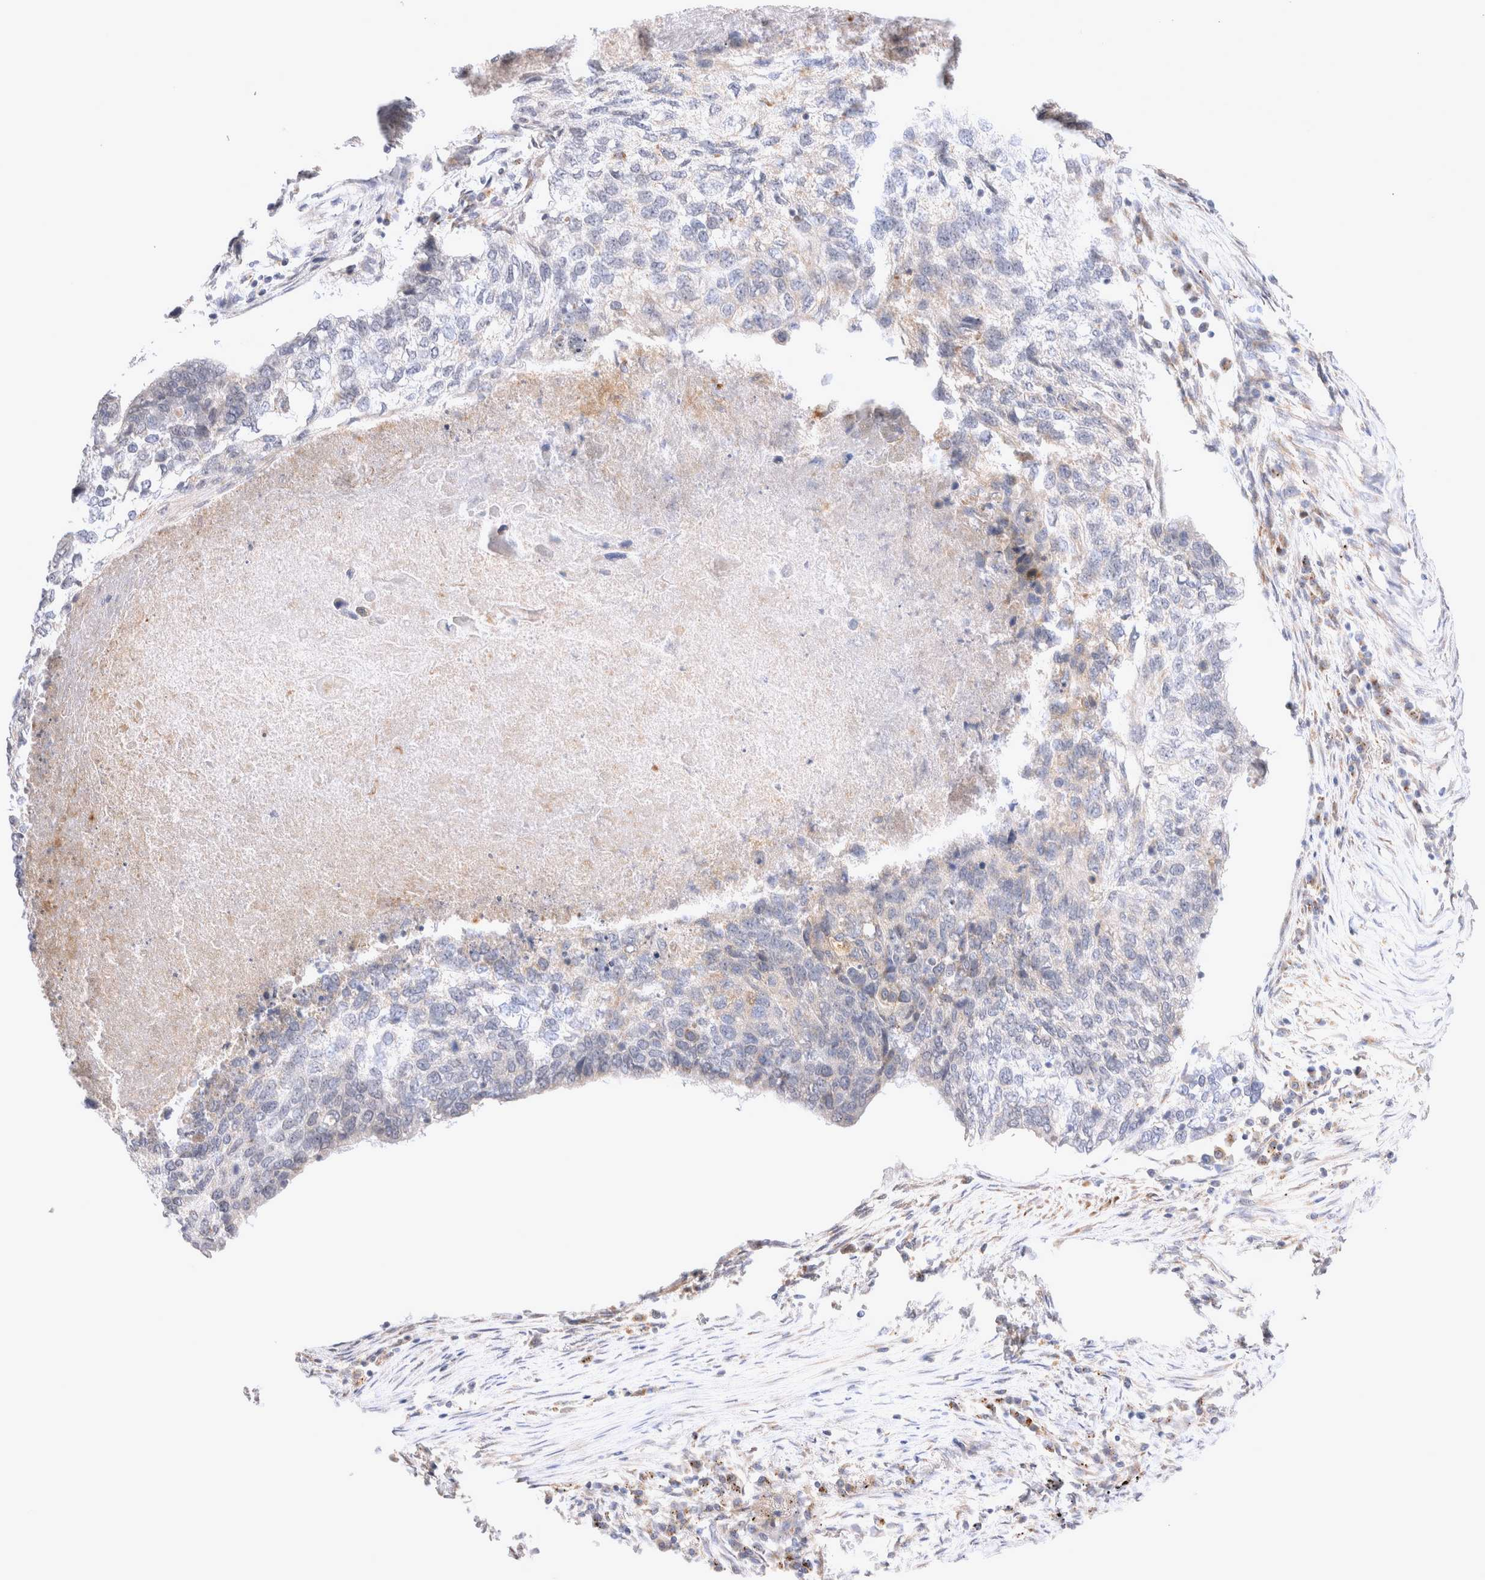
{"staining": {"intensity": "negative", "quantity": "none", "location": "none"}, "tissue": "lung cancer", "cell_type": "Tumor cells", "image_type": "cancer", "snomed": [{"axis": "morphology", "description": "Squamous cell carcinoma, NOS"}, {"axis": "topography", "description": "Lung"}], "caption": "A photomicrograph of human squamous cell carcinoma (lung) is negative for staining in tumor cells.", "gene": "NPC1", "patient": {"sex": "female", "age": 63}}